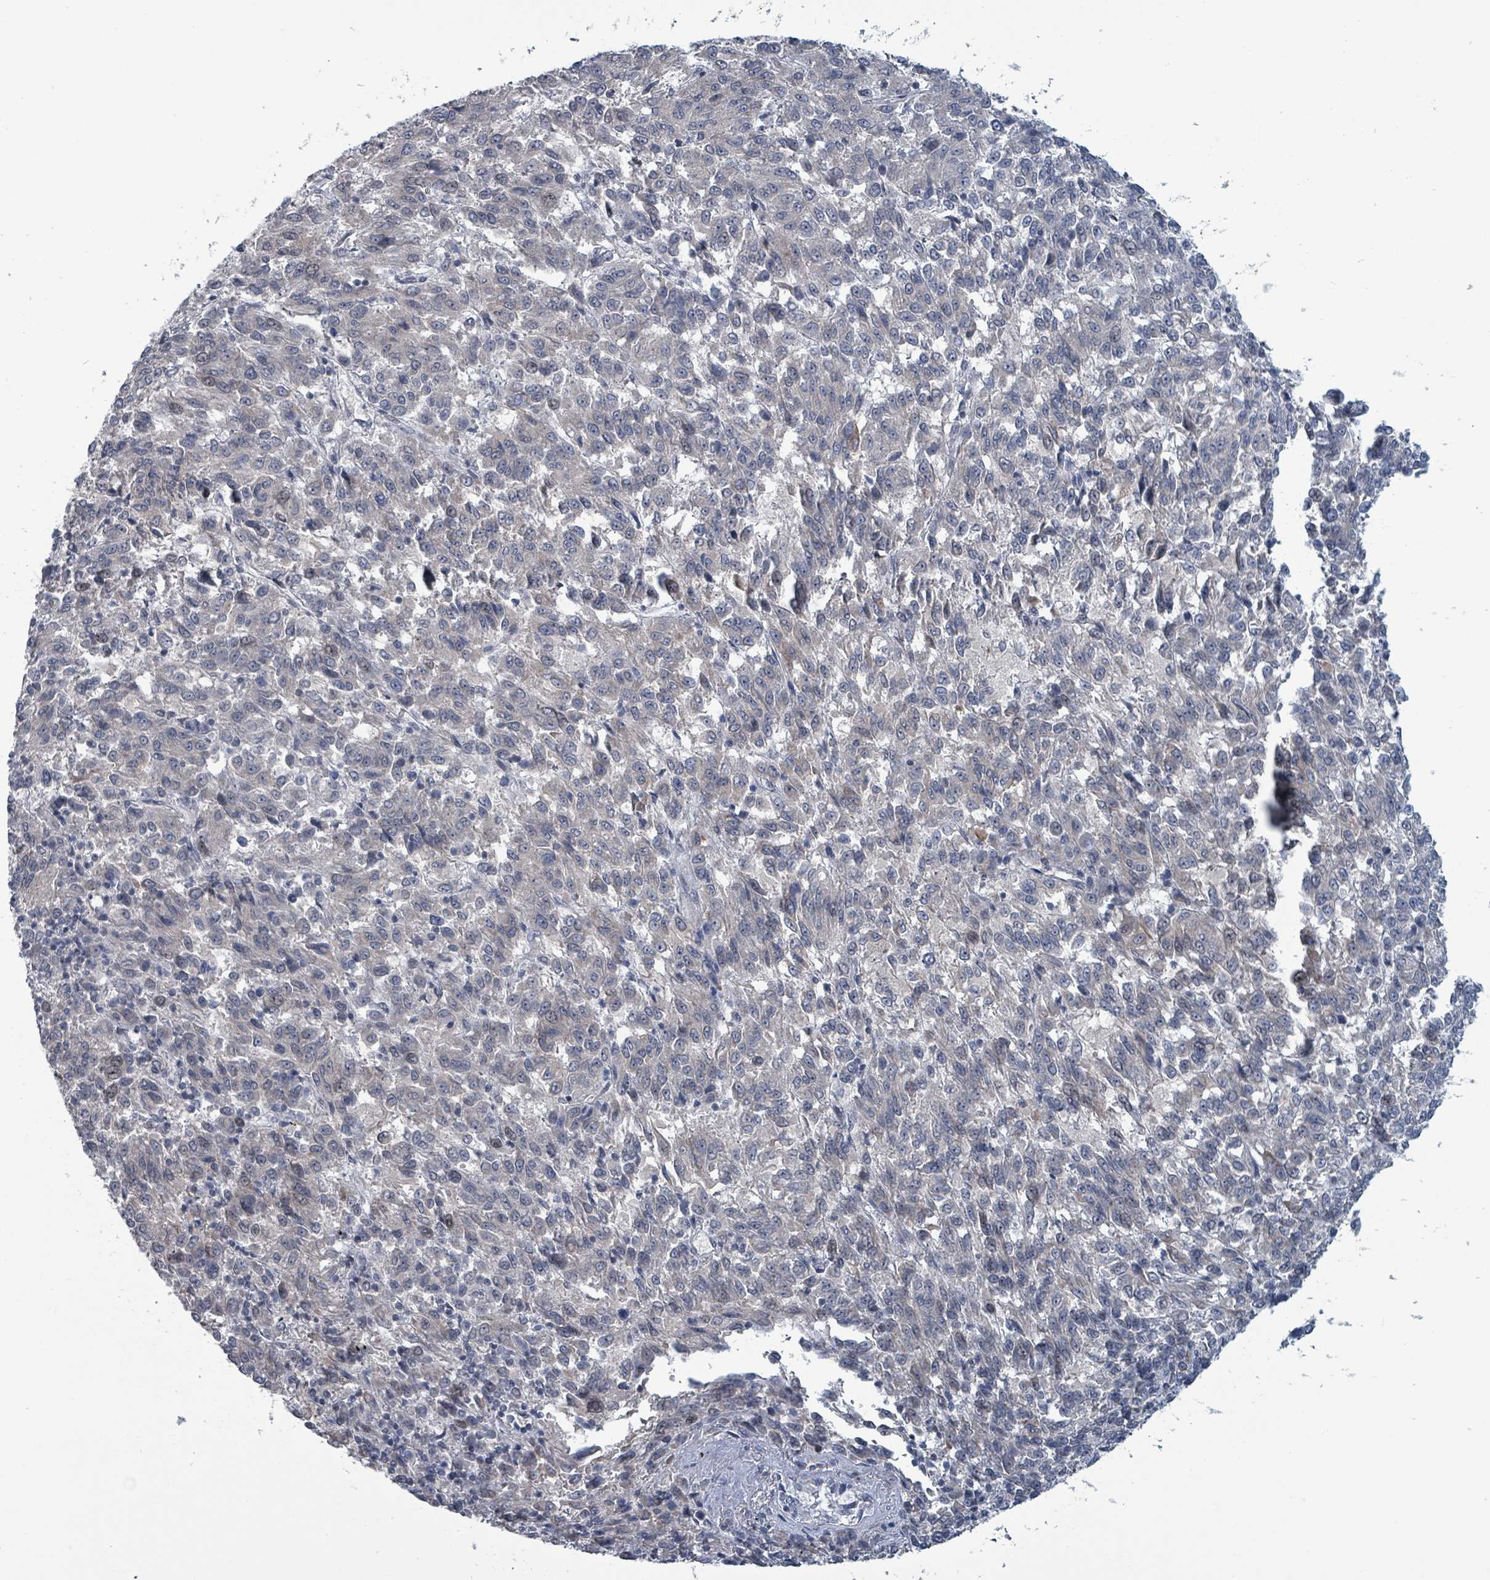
{"staining": {"intensity": "negative", "quantity": "none", "location": "none"}, "tissue": "melanoma", "cell_type": "Tumor cells", "image_type": "cancer", "snomed": [{"axis": "morphology", "description": "Malignant melanoma, Metastatic site"}, {"axis": "topography", "description": "Lung"}], "caption": "A histopathology image of human malignant melanoma (metastatic site) is negative for staining in tumor cells.", "gene": "BIVM", "patient": {"sex": "male", "age": 64}}